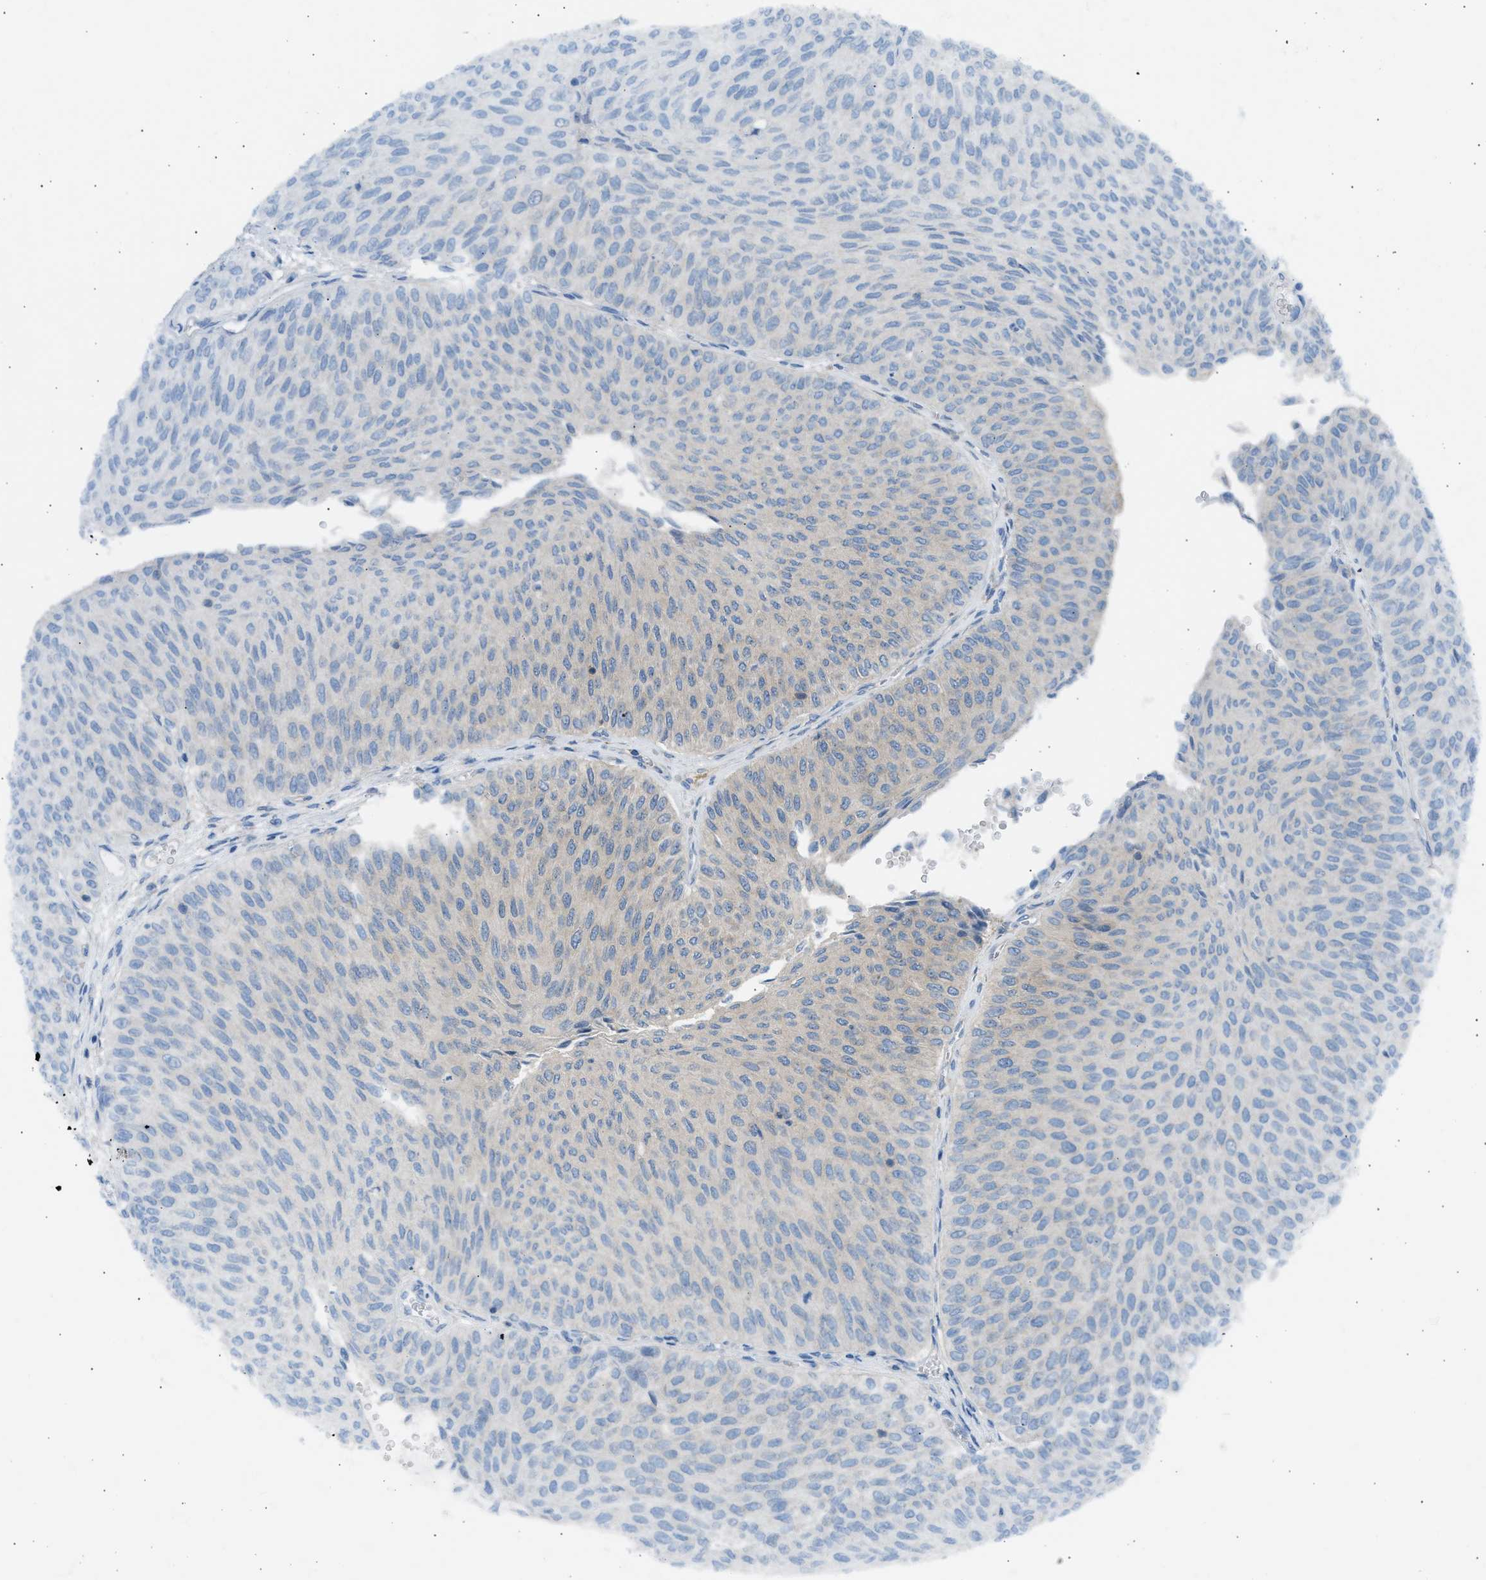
{"staining": {"intensity": "weak", "quantity": "<25%", "location": "cytoplasmic/membranous"}, "tissue": "urothelial cancer", "cell_type": "Tumor cells", "image_type": "cancer", "snomed": [{"axis": "morphology", "description": "Urothelial carcinoma, Low grade"}, {"axis": "topography", "description": "Urinary bladder"}], "caption": "Urothelial cancer was stained to show a protein in brown. There is no significant staining in tumor cells.", "gene": "TRIM50", "patient": {"sex": "male", "age": 78}}